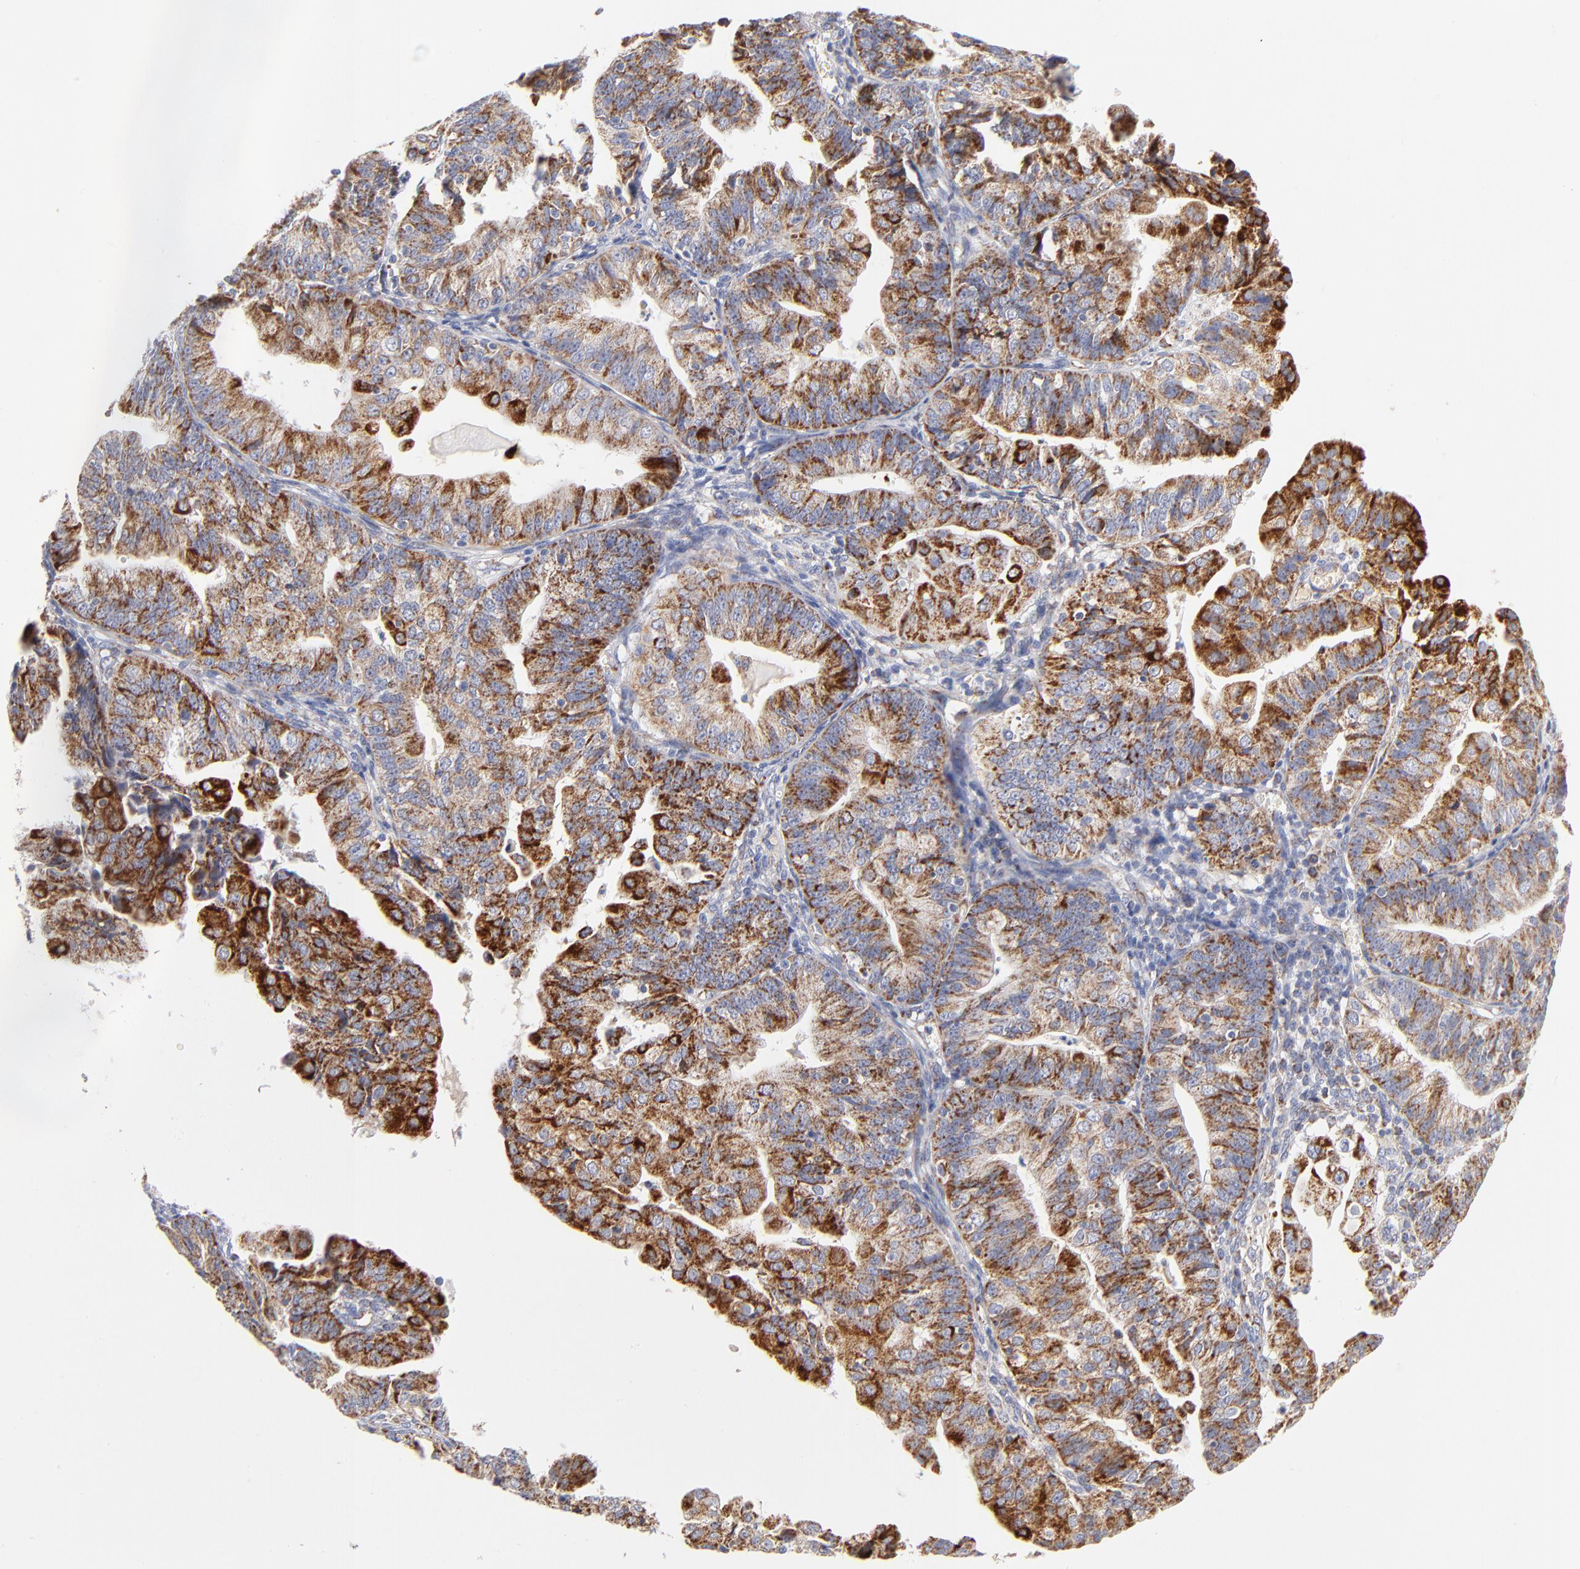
{"staining": {"intensity": "moderate", "quantity": ">75%", "location": "cytoplasmic/membranous"}, "tissue": "endometrial cancer", "cell_type": "Tumor cells", "image_type": "cancer", "snomed": [{"axis": "morphology", "description": "Adenocarcinoma, NOS"}, {"axis": "topography", "description": "Endometrium"}], "caption": "Protein expression analysis of human endometrial cancer reveals moderate cytoplasmic/membranous expression in approximately >75% of tumor cells. Ihc stains the protein of interest in brown and the nuclei are stained blue.", "gene": "DLAT", "patient": {"sex": "female", "age": 56}}